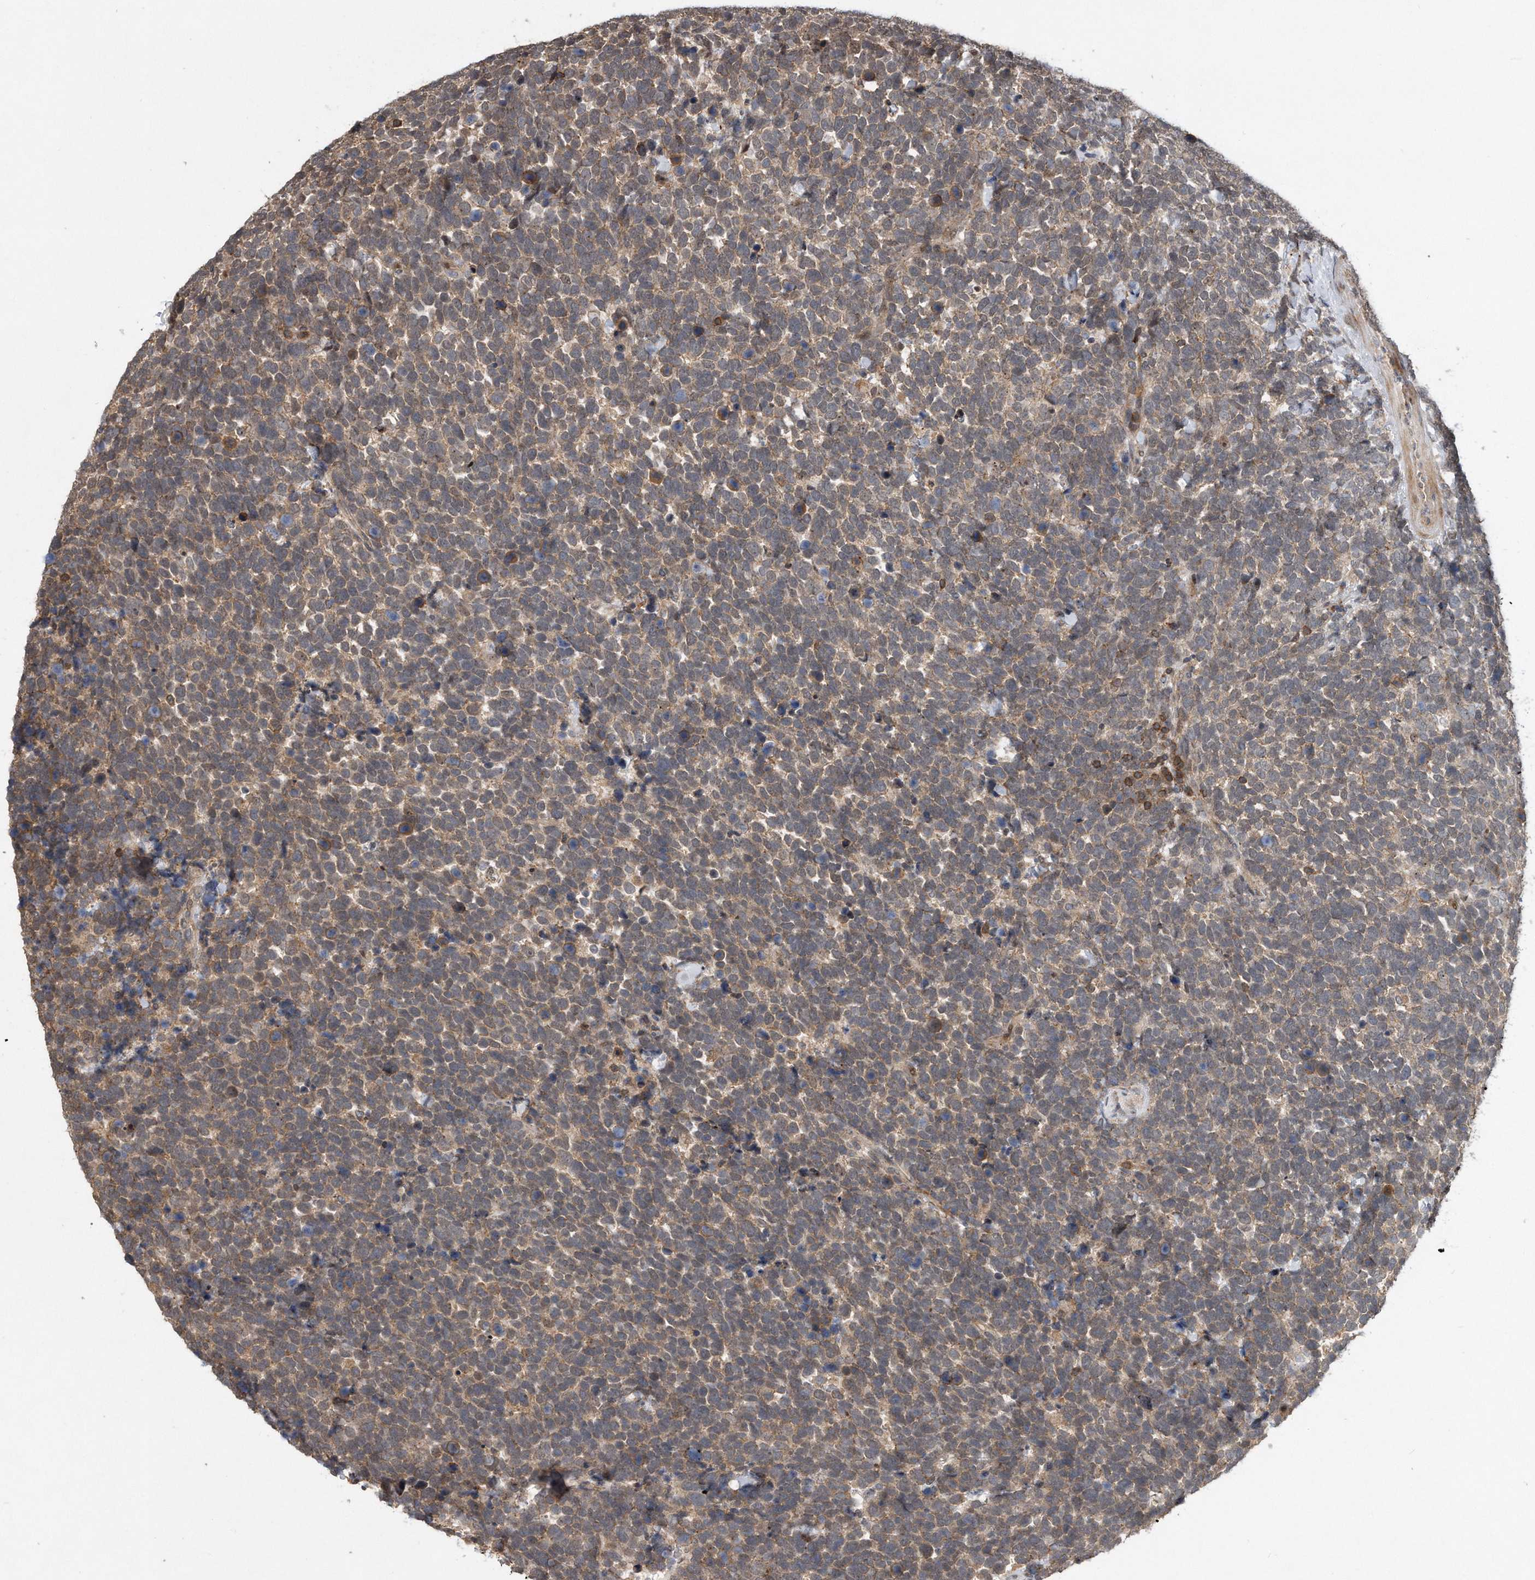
{"staining": {"intensity": "weak", "quantity": ">75%", "location": "cytoplasmic/membranous"}, "tissue": "urothelial cancer", "cell_type": "Tumor cells", "image_type": "cancer", "snomed": [{"axis": "morphology", "description": "Urothelial carcinoma, High grade"}, {"axis": "topography", "description": "Urinary bladder"}], "caption": "This micrograph demonstrates IHC staining of human urothelial cancer, with low weak cytoplasmic/membranous expression in approximately >75% of tumor cells.", "gene": "PGBD2", "patient": {"sex": "female", "age": 82}}